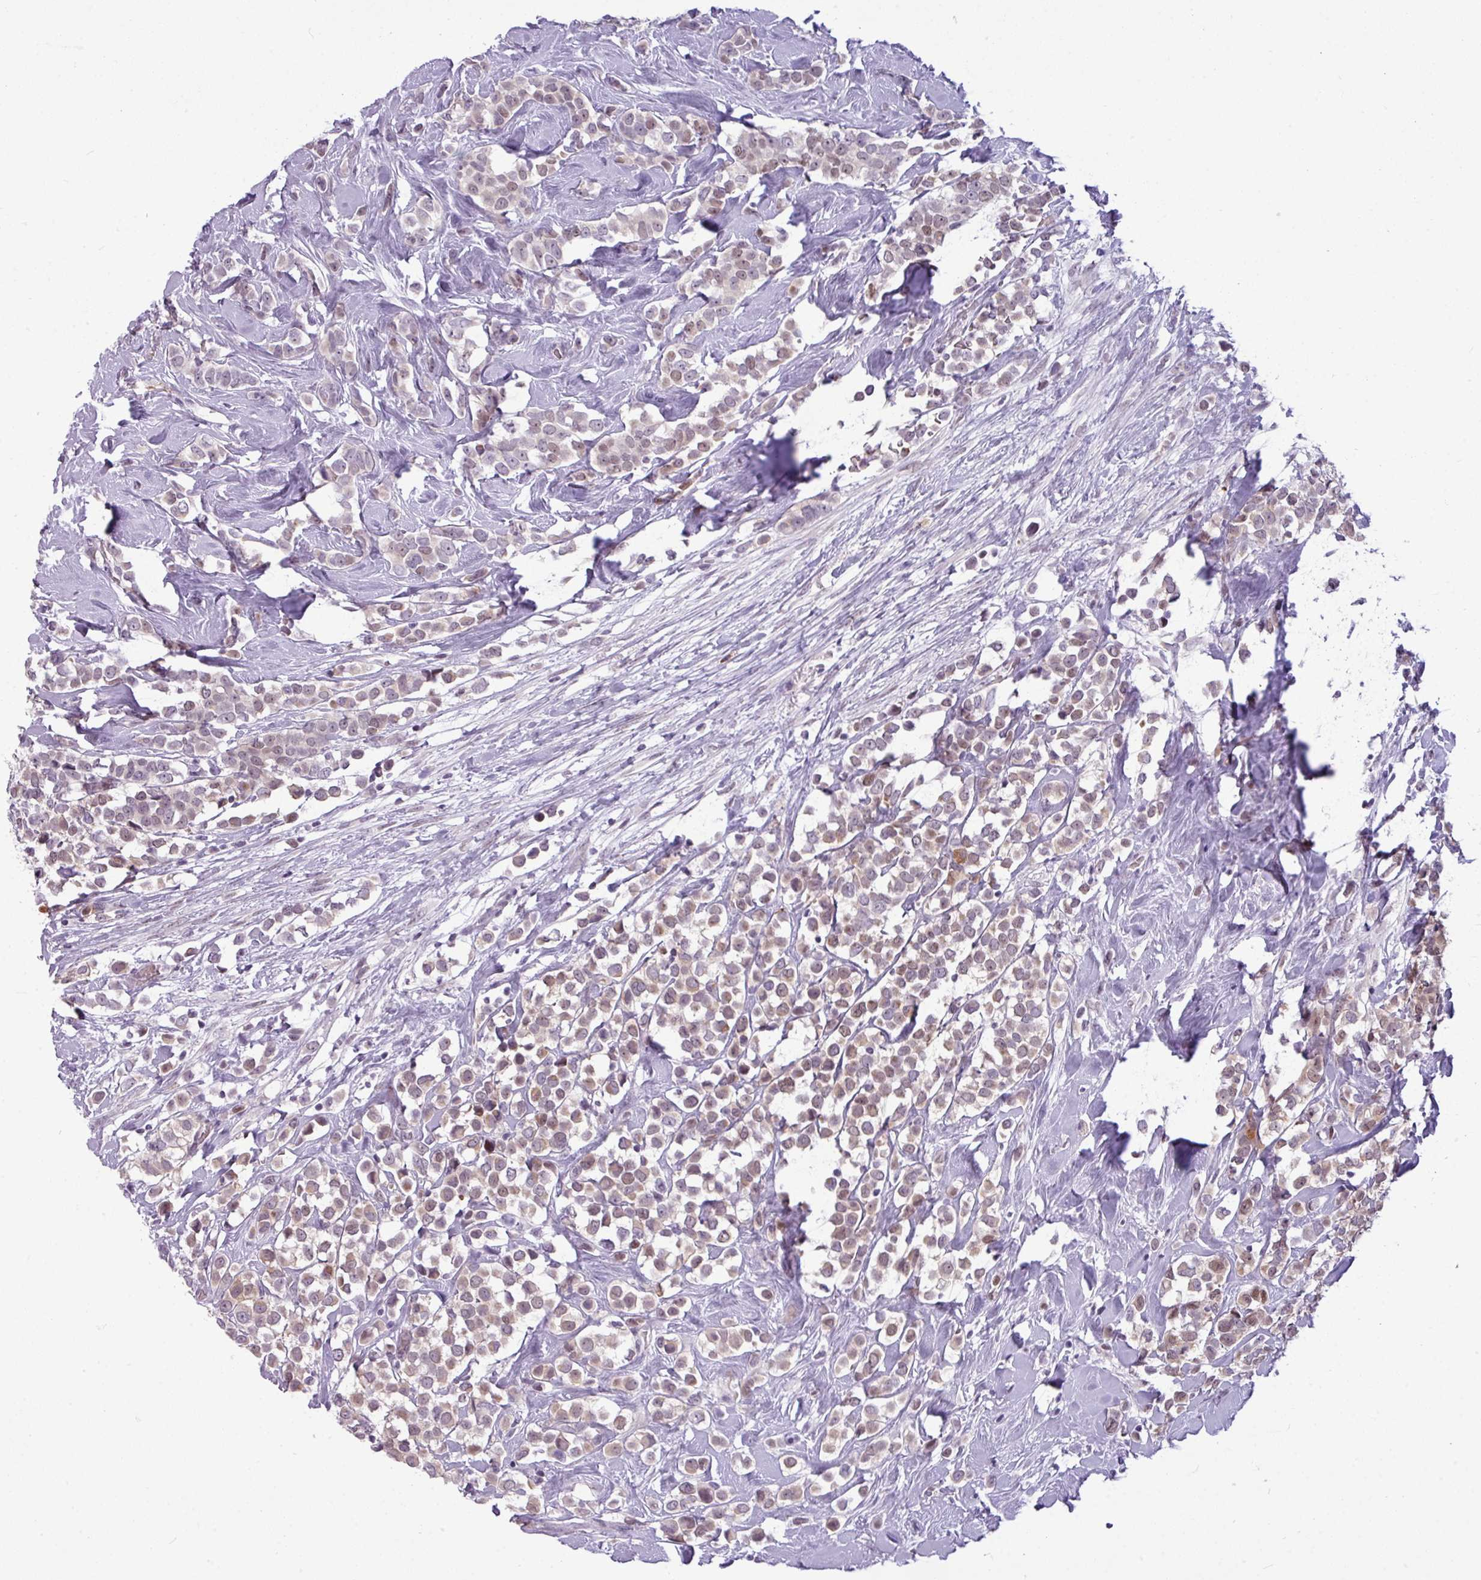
{"staining": {"intensity": "weak", "quantity": "25%-75%", "location": "cytoplasmic/membranous,nuclear"}, "tissue": "breast cancer", "cell_type": "Tumor cells", "image_type": "cancer", "snomed": [{"axis": "morphology", "description": "Duct carcinoma"}, {"axis": "topography", "description": "Breast"}], "caption": "Invasive ductal carcinoma (breast) stained with a brown dye reveals weak cytoplasmic/membranous and nuclear positive expression in about 25%-75% of tumor cells.", "gene": "SLC66A2", "patient": {"sex": "female", "age": 80}}